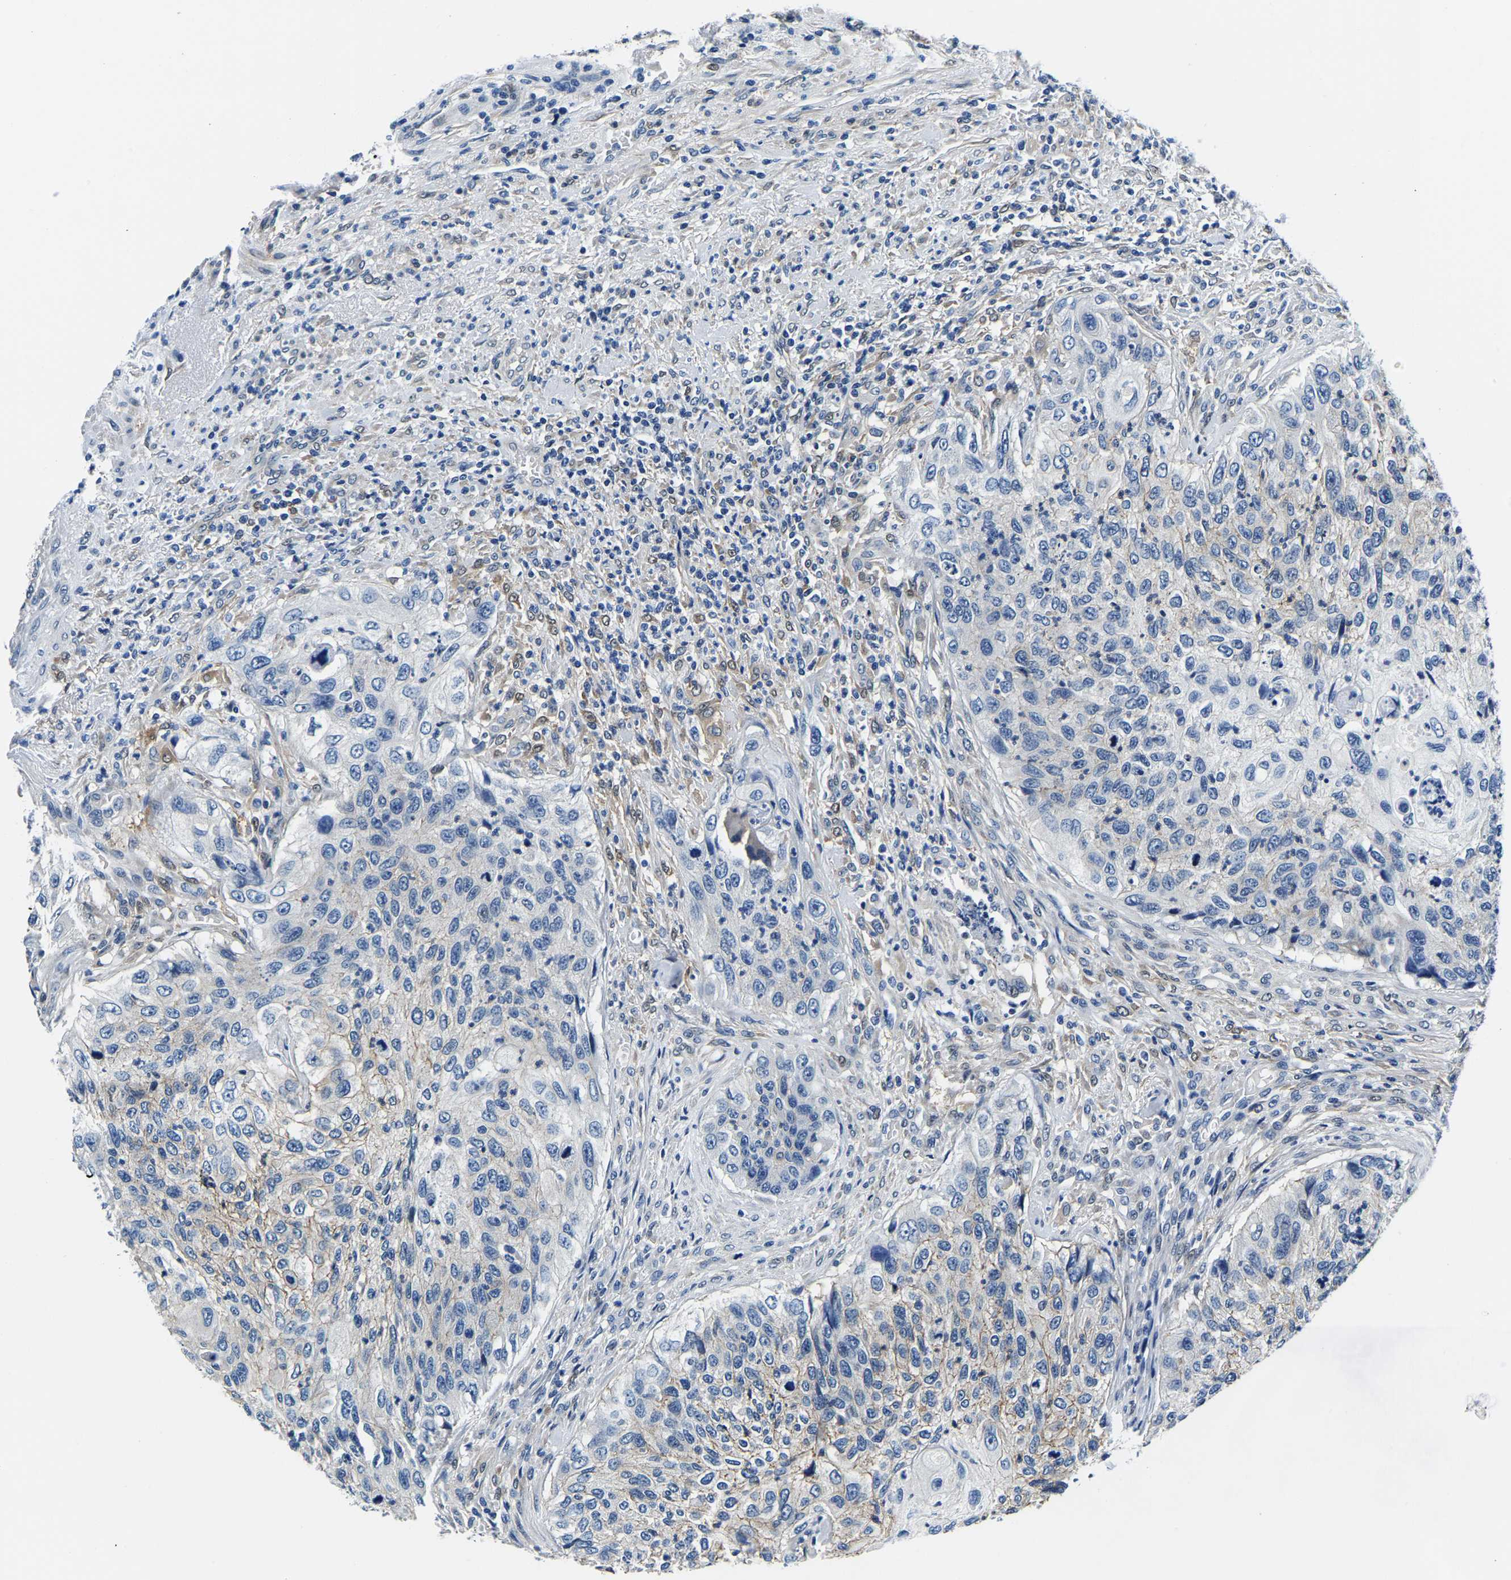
{"staining": {"intensity": "weak", "quantity": "<25%", "location": "cytoplasmic/membranous"}, "tissue": "urothelial cancer", "cell_type": "Tumor cells", "image_type": "cancer", "snomed": [{"axis": "morphology", "description": "Urothelial carcinoma, High grade"}, {"axis": "topography", "description": "Urinary bladder"}], "caption": "Image shows no protein positivity in tumor cells of urothelial cancer tissue.", "gene": "ACO1", "patient": {"sex": "female", "age": 60}}